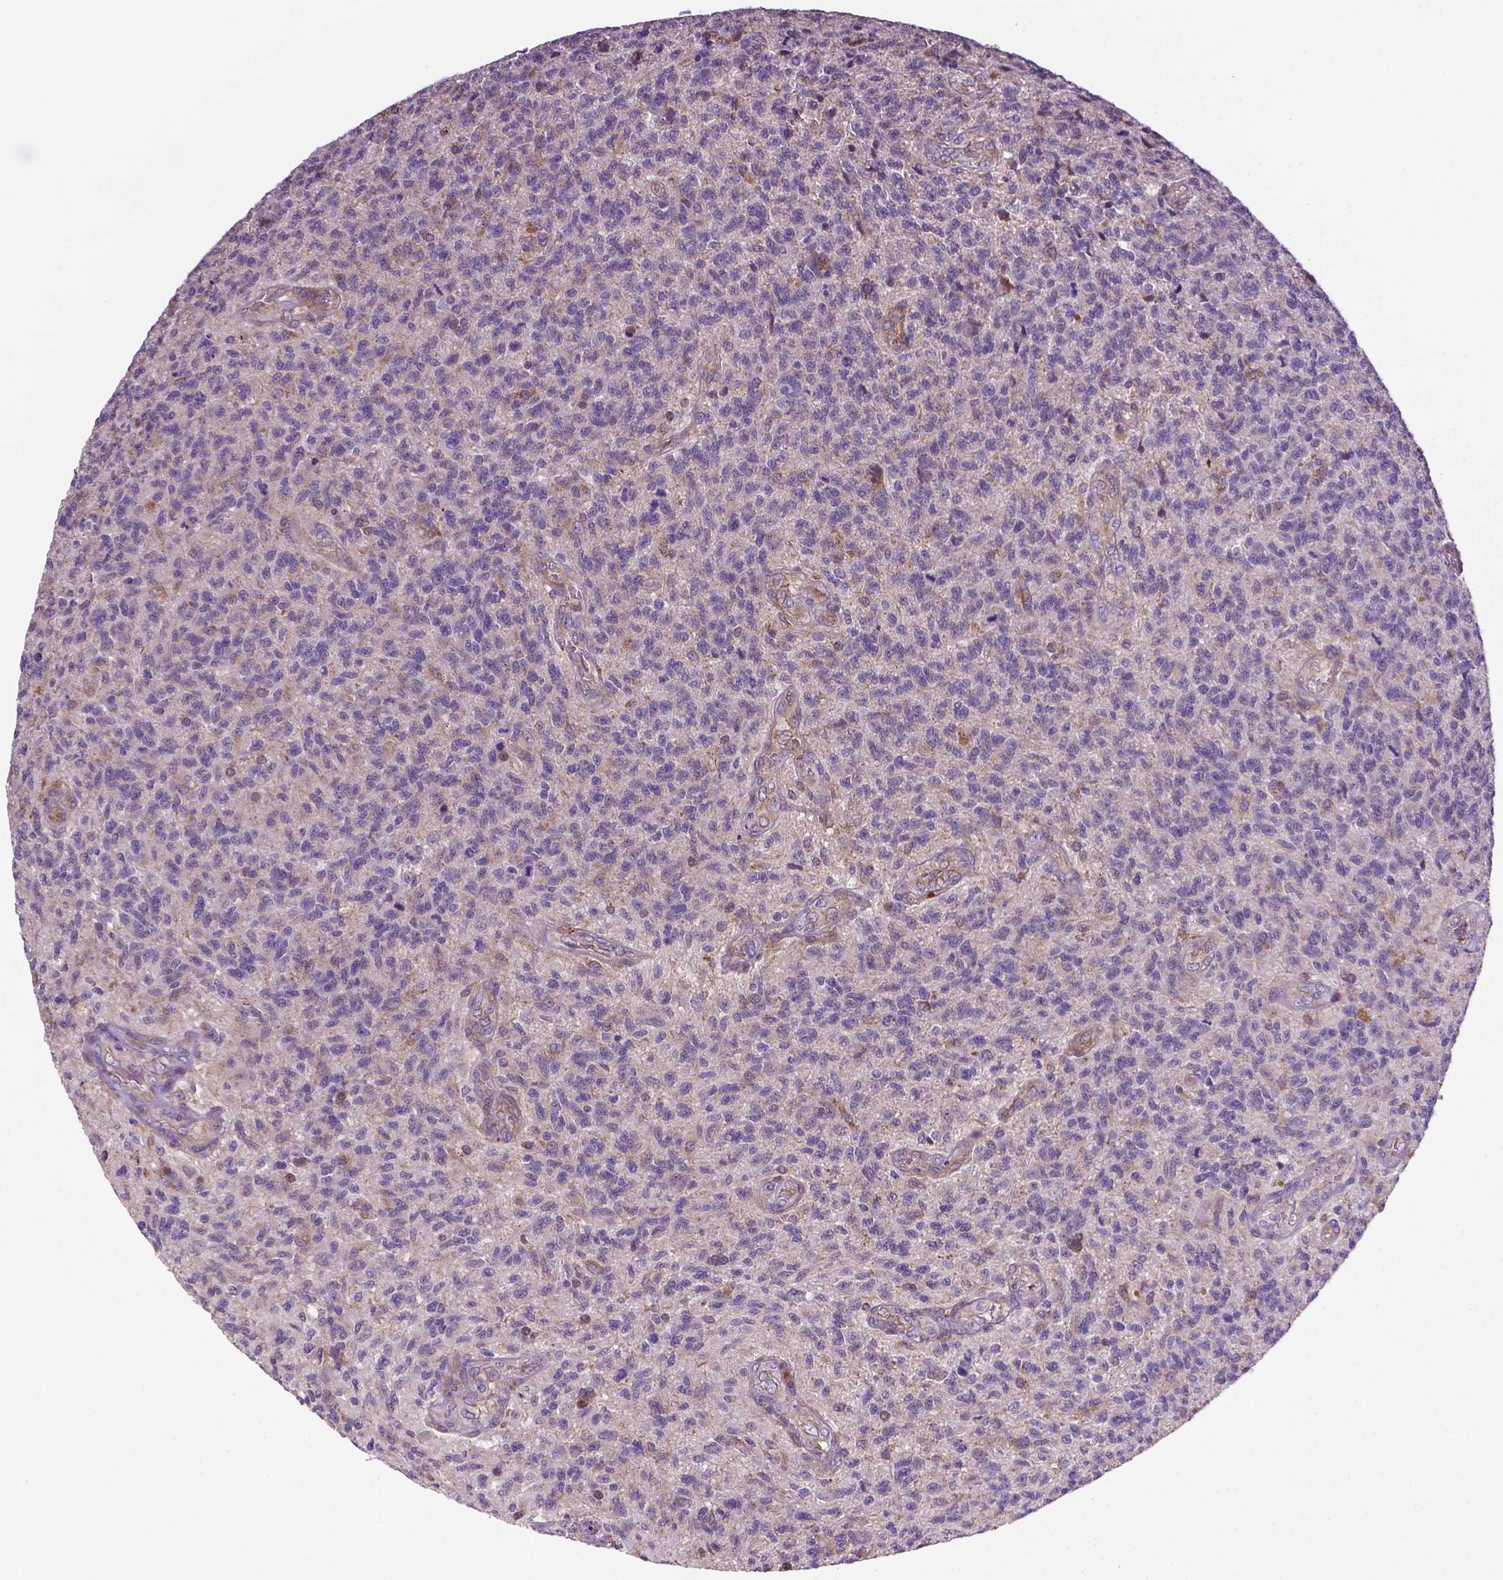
{"staining": {"intensity": "negative", "quantity": "none", "location": "none"}, "tissue": "glioma", "cell_type": "Tumor cells", "image_type": "cancer", "snomed": [{"axis": "morphology", "description": "Glioma, malignant, High grade"}, {"axis": "topography", "description": "Brain"}], "caption": "Malignant glioma (high-grade) stained for a protein using immunohistochemistry exhibits no expression tumor cells.", "gene": "SPNS2", "patient": {"sex": "male", "age": 56}}